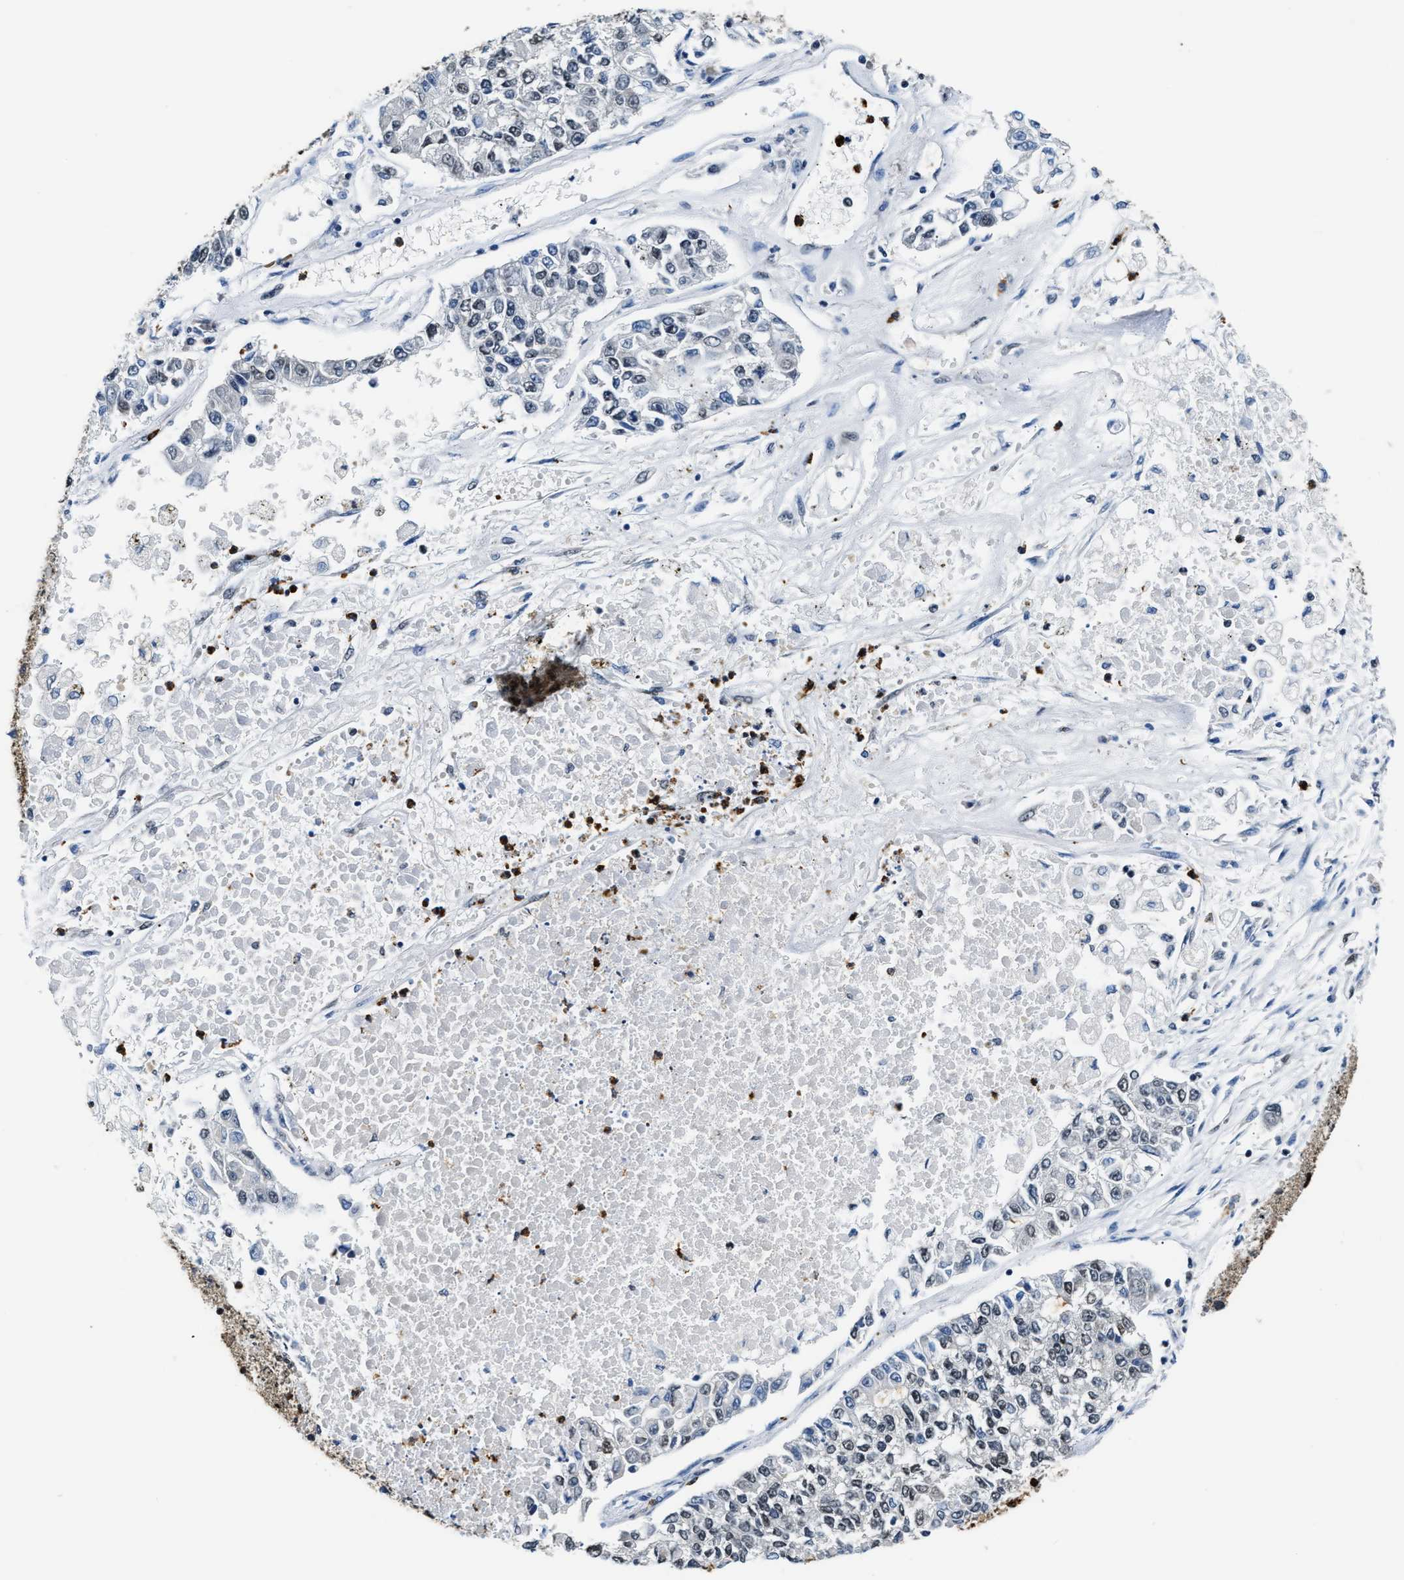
{"staining": {"intensity": "weak", "quantity": "<25%", "location": "nuclear"}, "tissue": "lung cancer", "cell_type": "Tumor cells", "image_type": "cancer", "snomed": [{"axis": "morphology", "description": "Adenocarcinoma, NOS"}, {"axis": "topography", "description": "Lung"}], "caption": "Immunohistochemistry photomicrograph of neoplastic tissue: human lung cancer stained with DAB shows no significant protein positivity in tumor cells.", "gene": "CCNDBP1", "patient": {"sex": "male", "age": 49}}